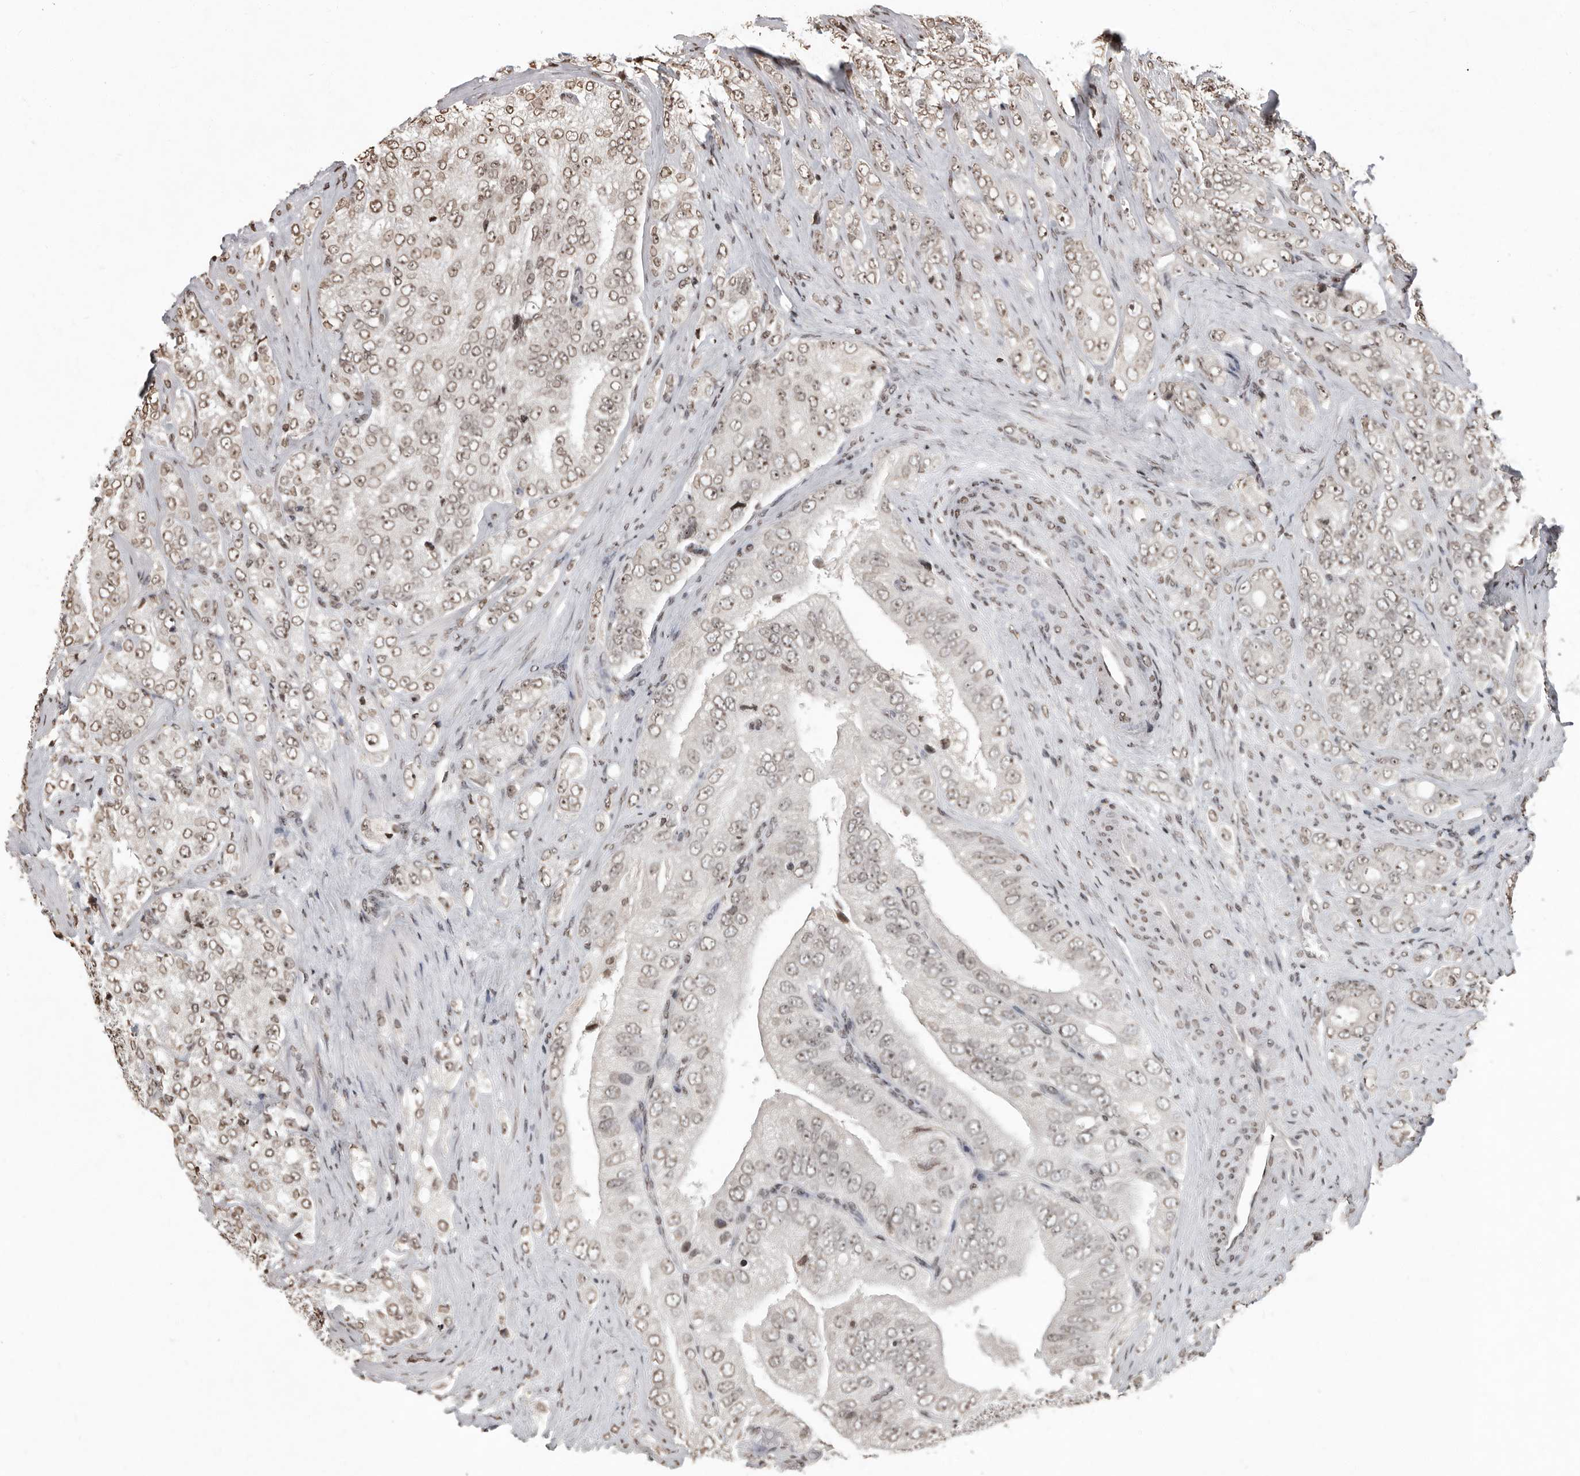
{"staining": {"intensity": "weak", "quantity": ">75%", "location": "nuclear"}, "tissue": "prostate cancer", "cell_type": "Tumor cells", "image_type": "cancer", "snomed": [{"axis": "morphology", "description": "Adenocarcinoma, High grade"}, {"axis": "topography", "description": "Prostate"}], "caption": "Brown immunohistochemical staining in high-grade adenocarcinoma (prostate) displays weak nuclear positivity in about >75% of tumor cells. (Stains: DAB (3,3'-diaminobenzidine) in brown, nuclei in blue, Microscopy: brightfield microscopy at high magnification).", "gene": "WDR45", "patient": {"sex": "male", "age": 58}}